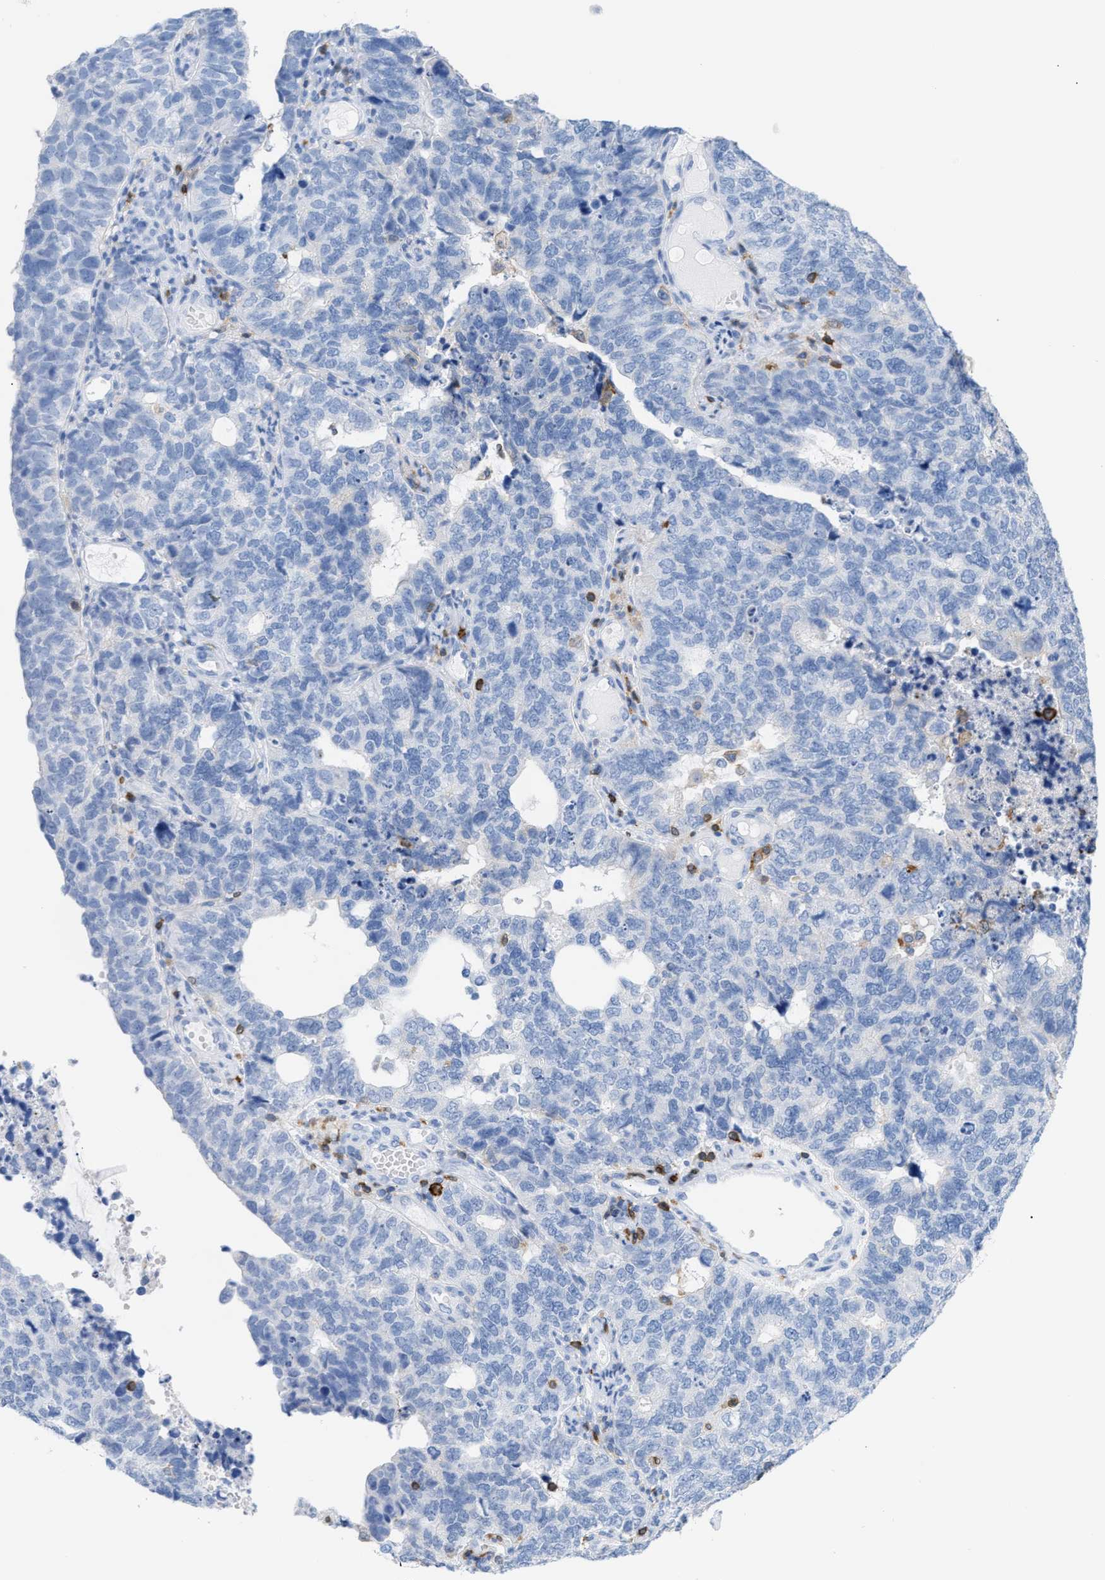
{"staining": {"intensity": "negative", "quantity": "none", "location": "none"}, "tissue": "cervical cancer", "cell_type": "Tumor cells", "image_type": "cancer", "snomed": [{"axis": "morphology", "description": "Squamous cell carcinoma, NOS"}, {"axis": "topography", "description": "Cervix"}], "caption": "This is an immunohistochemistry (IHC) micrograph of human squamous cell carcinoma (cervical). There is no expression in tumor cells.", "gene": "LCP1", "patient": {"sex": "female", "age": 63}}